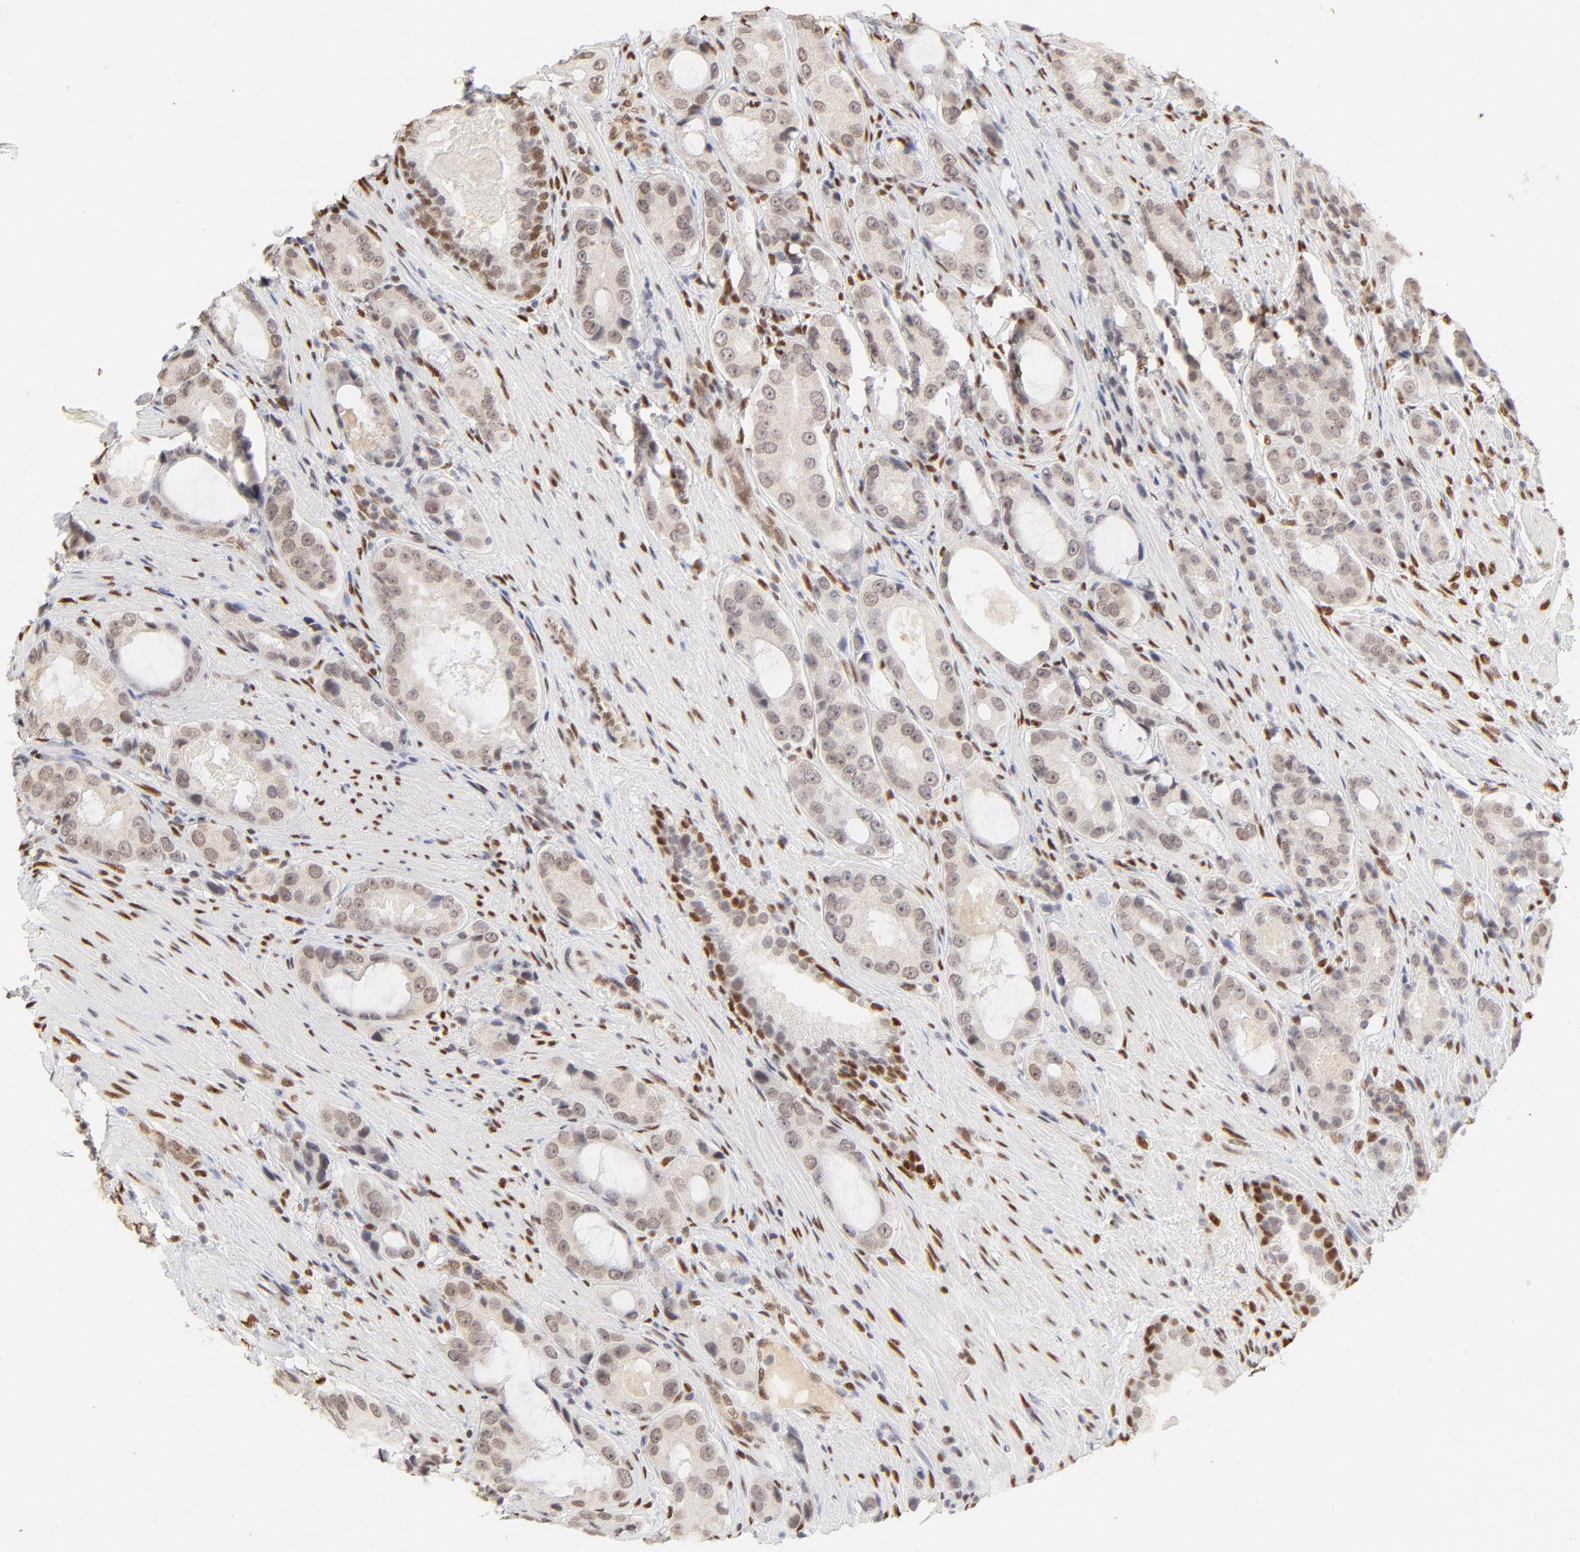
{"staining": {"intensity": "weak", "quantity": "<25%", "location": "nuclear"}, "tissue": "prostate cancer", "cell_type": "Tumor cells", "image_type": "cancer", "snomed": [{"axis": "morphology", "description": "Adenocarcinoma, High grade"}, {"axis": "topography", "description": "Prostate"}], "caption": "Adenocarcinoma (high-grade) (prostate) stained for a protein using IHC shows no positivity tumor cells.", "gene": "PBX3", "patient": {"sex": "male", "age": 72}}